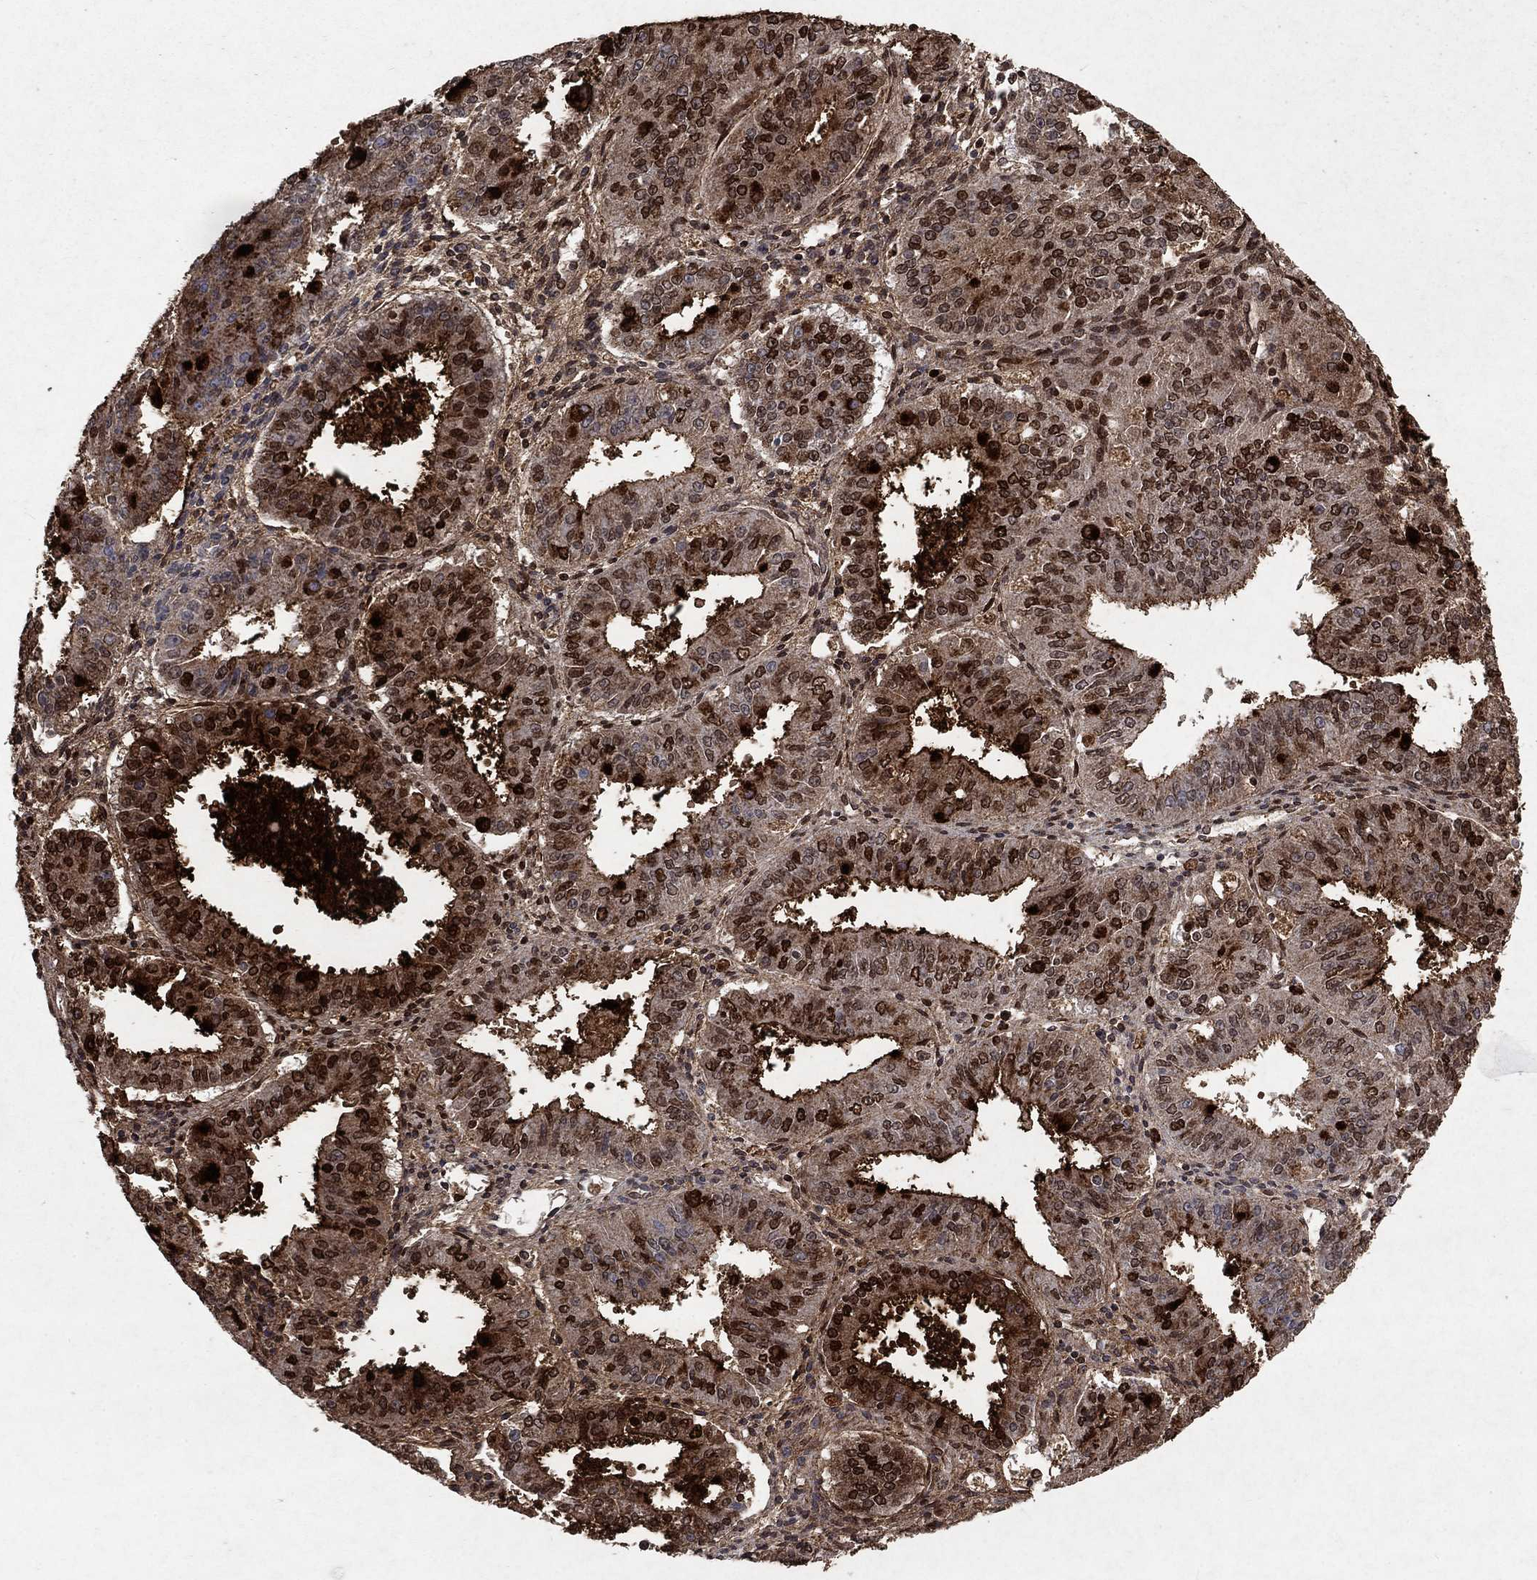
{"staining": {"intensity": "strong", "quantity": "25%-75%", "location": "cytoplasmic/membranous,nuclear"}, "tissue": "ovarian cancer", "cell_type": "Tumor cells", "image_type": "cancer", "snomed": [{"axis": "morphology", "description": "Carcinoma, endometroid"}, {"axis": "topography", "description": "Ovary"}], "caption": "Ovarian cancer stained with a protein marker demonstrates strong staining in tumor cells.", "gene": "CD24", "patient": {"sex": "female", "age": 42}}